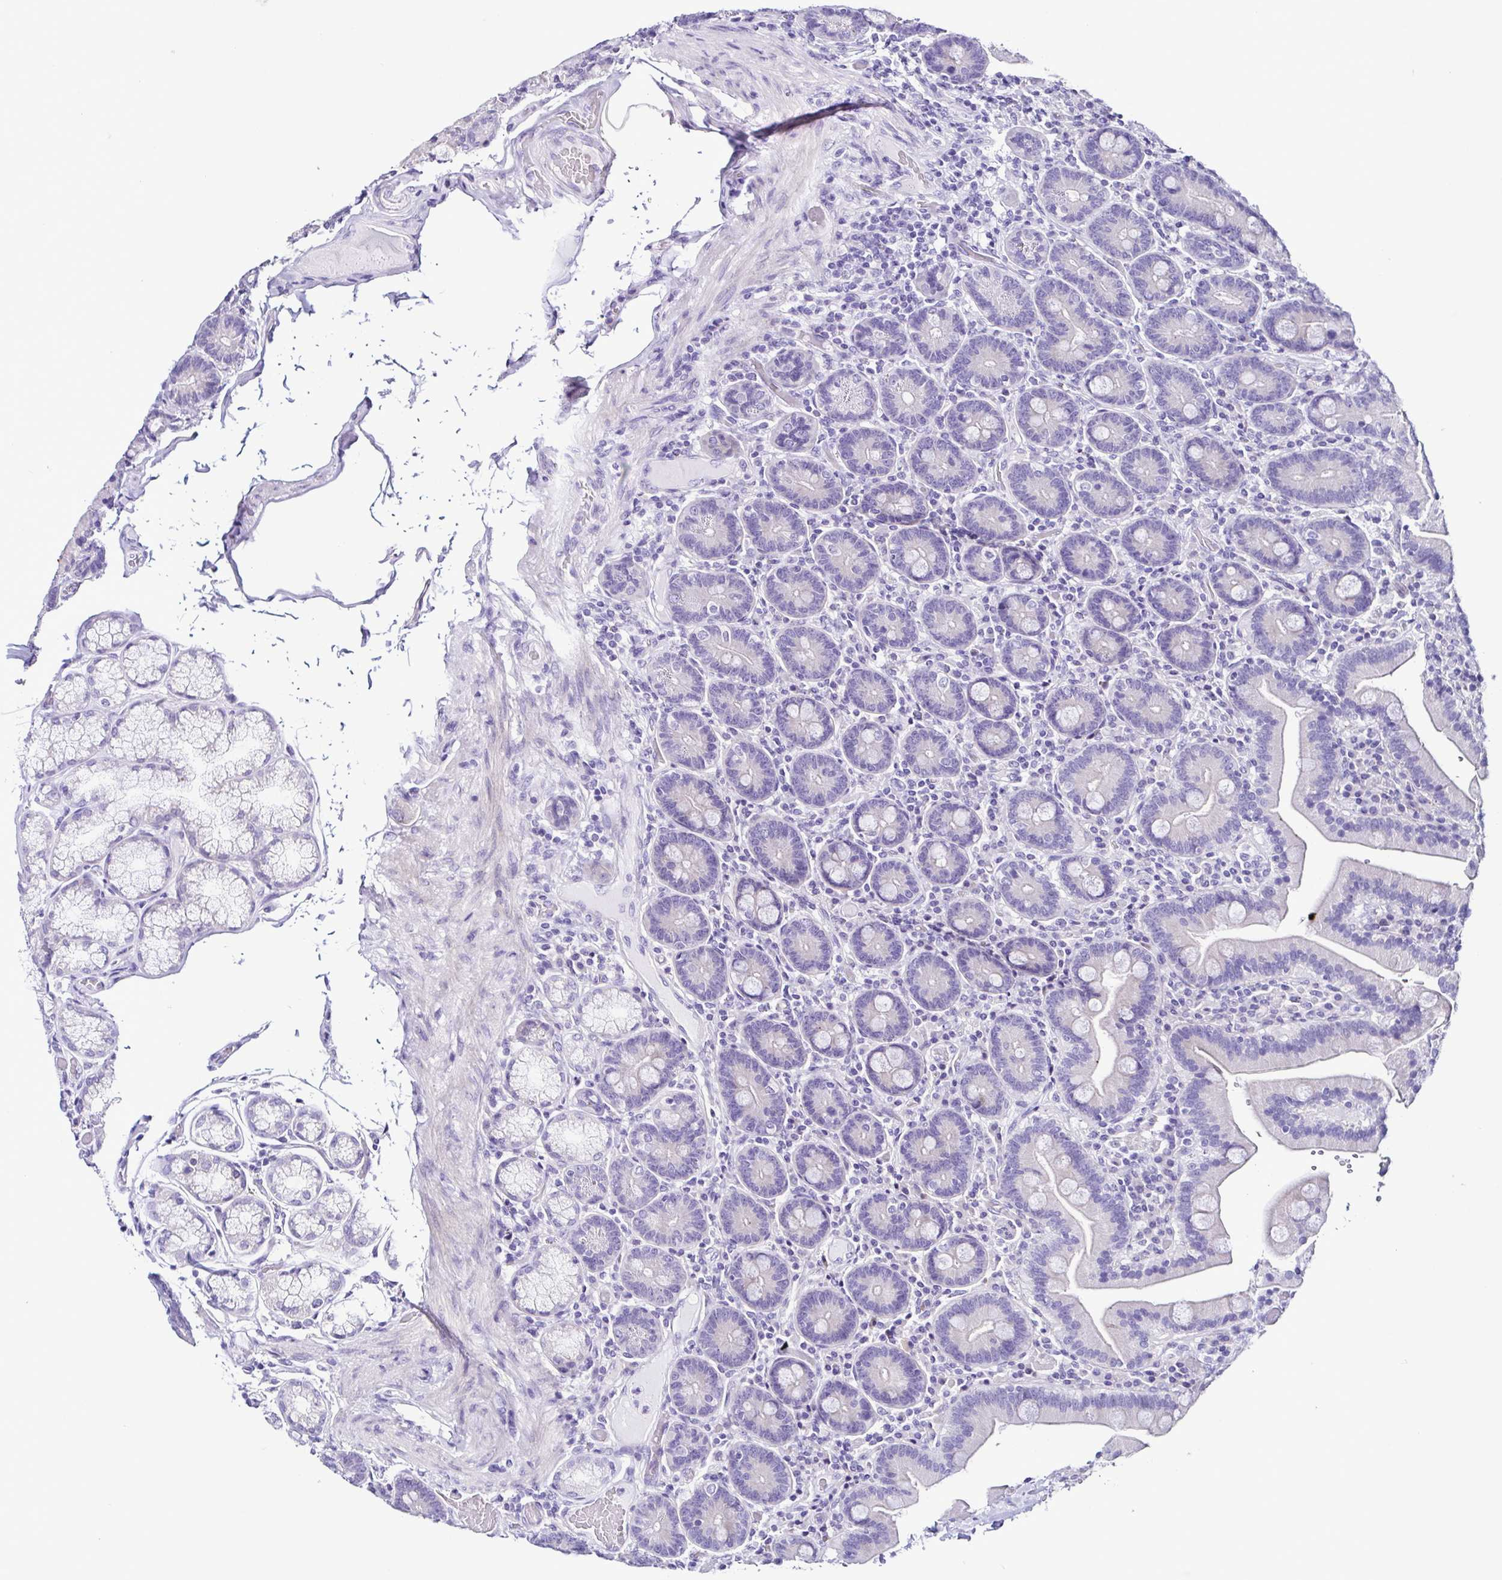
{"staining": {"intensity": "negative", "quantity": "none", "location": "none"}, "tissue": "duodenum", "cell_type": "Glandular cells", "image_type": "normal", "snomed": [{"axis": "morphology", "description": "Normal tissue, NOS"}, {"axis": "topography", "description": "Duodenum"}], "caption": "A high-resolution photomicrograph shows IHC staining of benign duodenum, which displays no significant staining in glandular cells.", "gene": "SRL", "patient": {"sex": "female", "age": 62}}